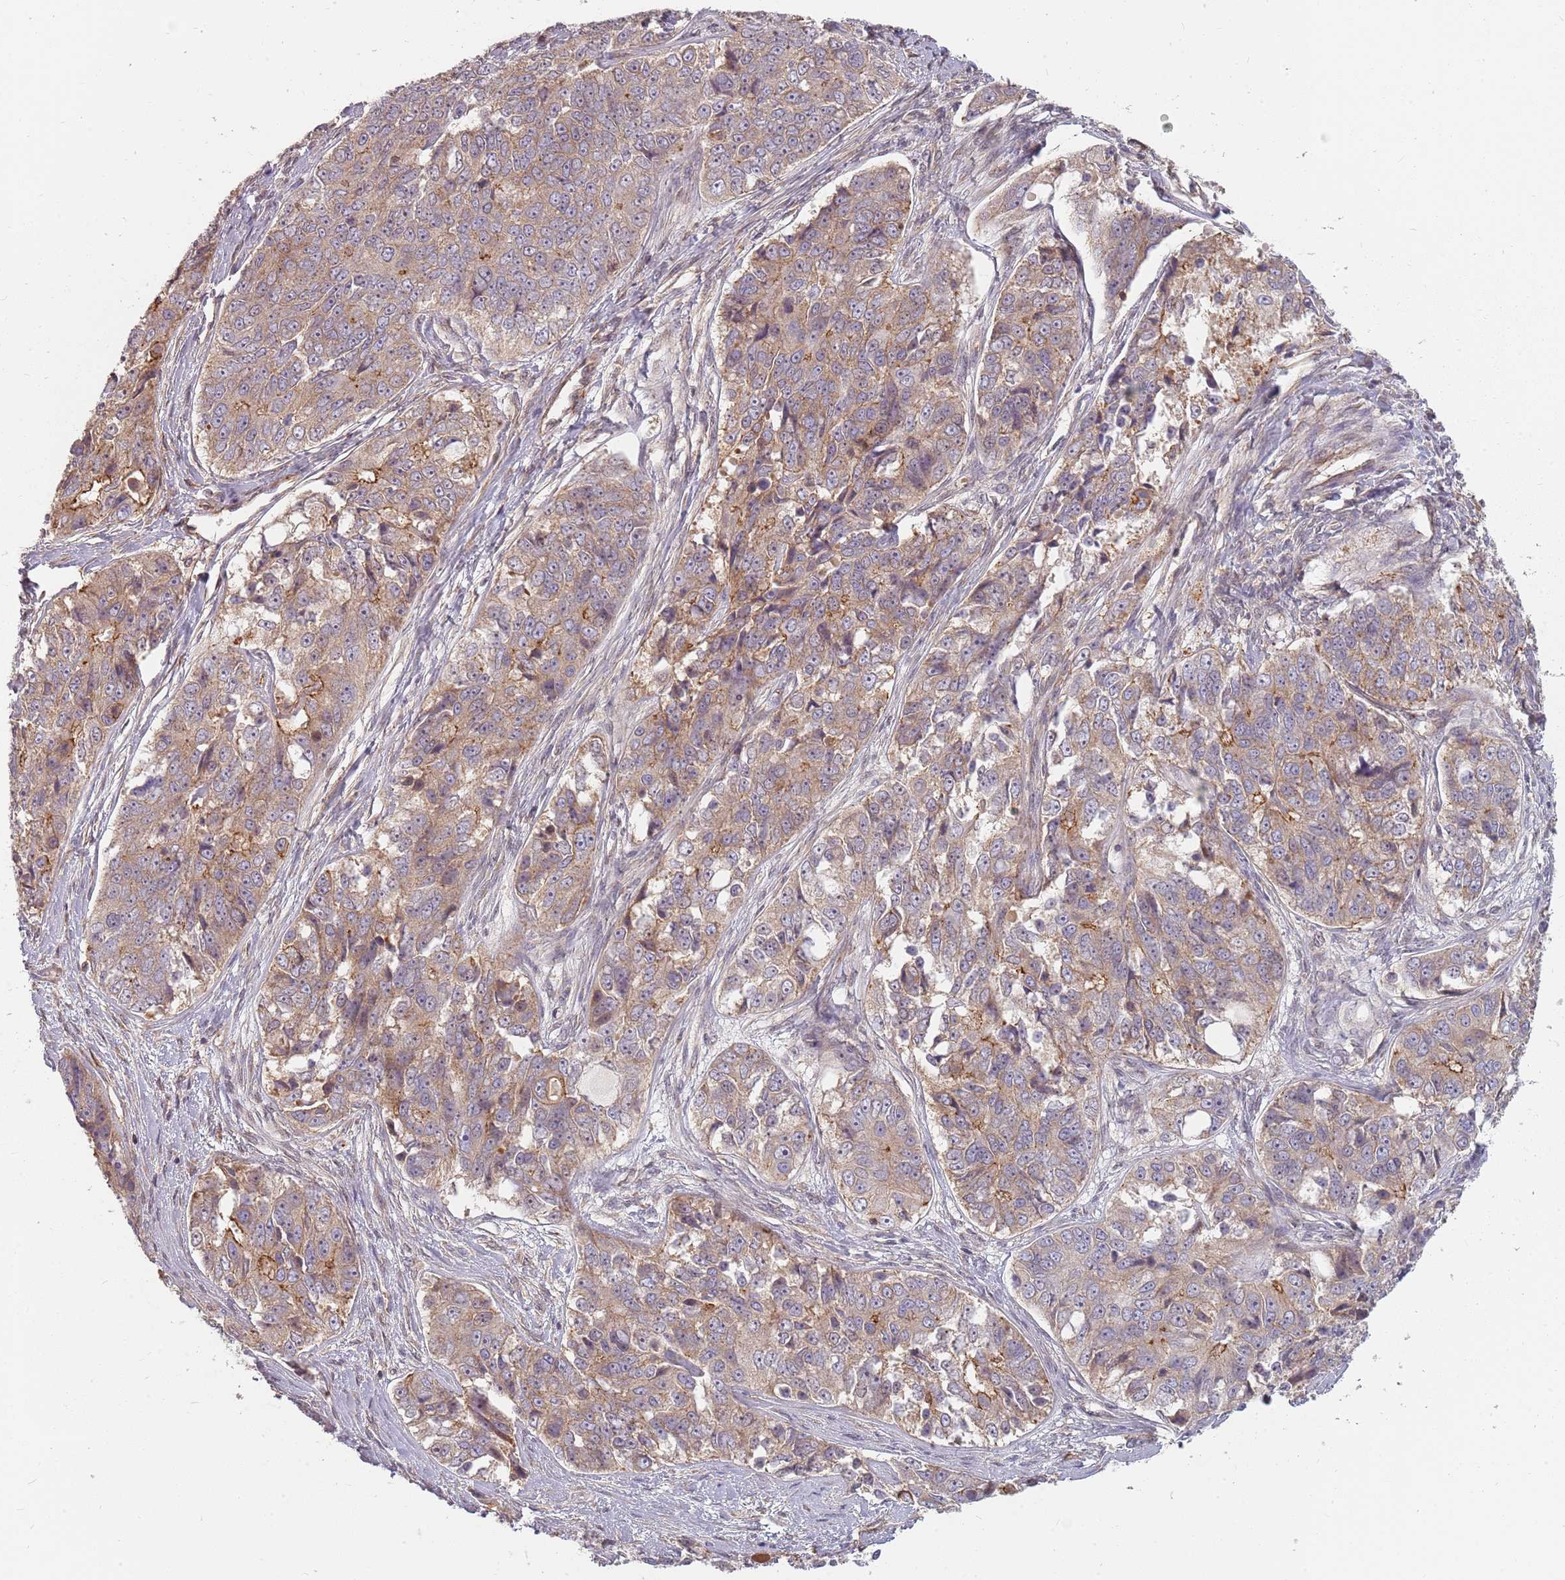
{"staining": {"intensity": "moderate", "quantity": ">75%", "location": "cytoplasmic/membranous"}, "tissue": "ovarian cancer", "cell_type": "Tumor cells", "image_type": "cancer", "snomed": [{"axis": "morphology", "description": "Carcinoma, endometroid"}, {"axis": "topography", "description": "Ovary"}], "caption": "Immunohistochemical staining of ovarian endometroid carcinoma demonstrates medium levels of moderate cytoplasmic/membranous expression in approximately >75% of tumor cells.", "gene": "PPP1R14C", "patient": {"sex": "female", "age": 51}}